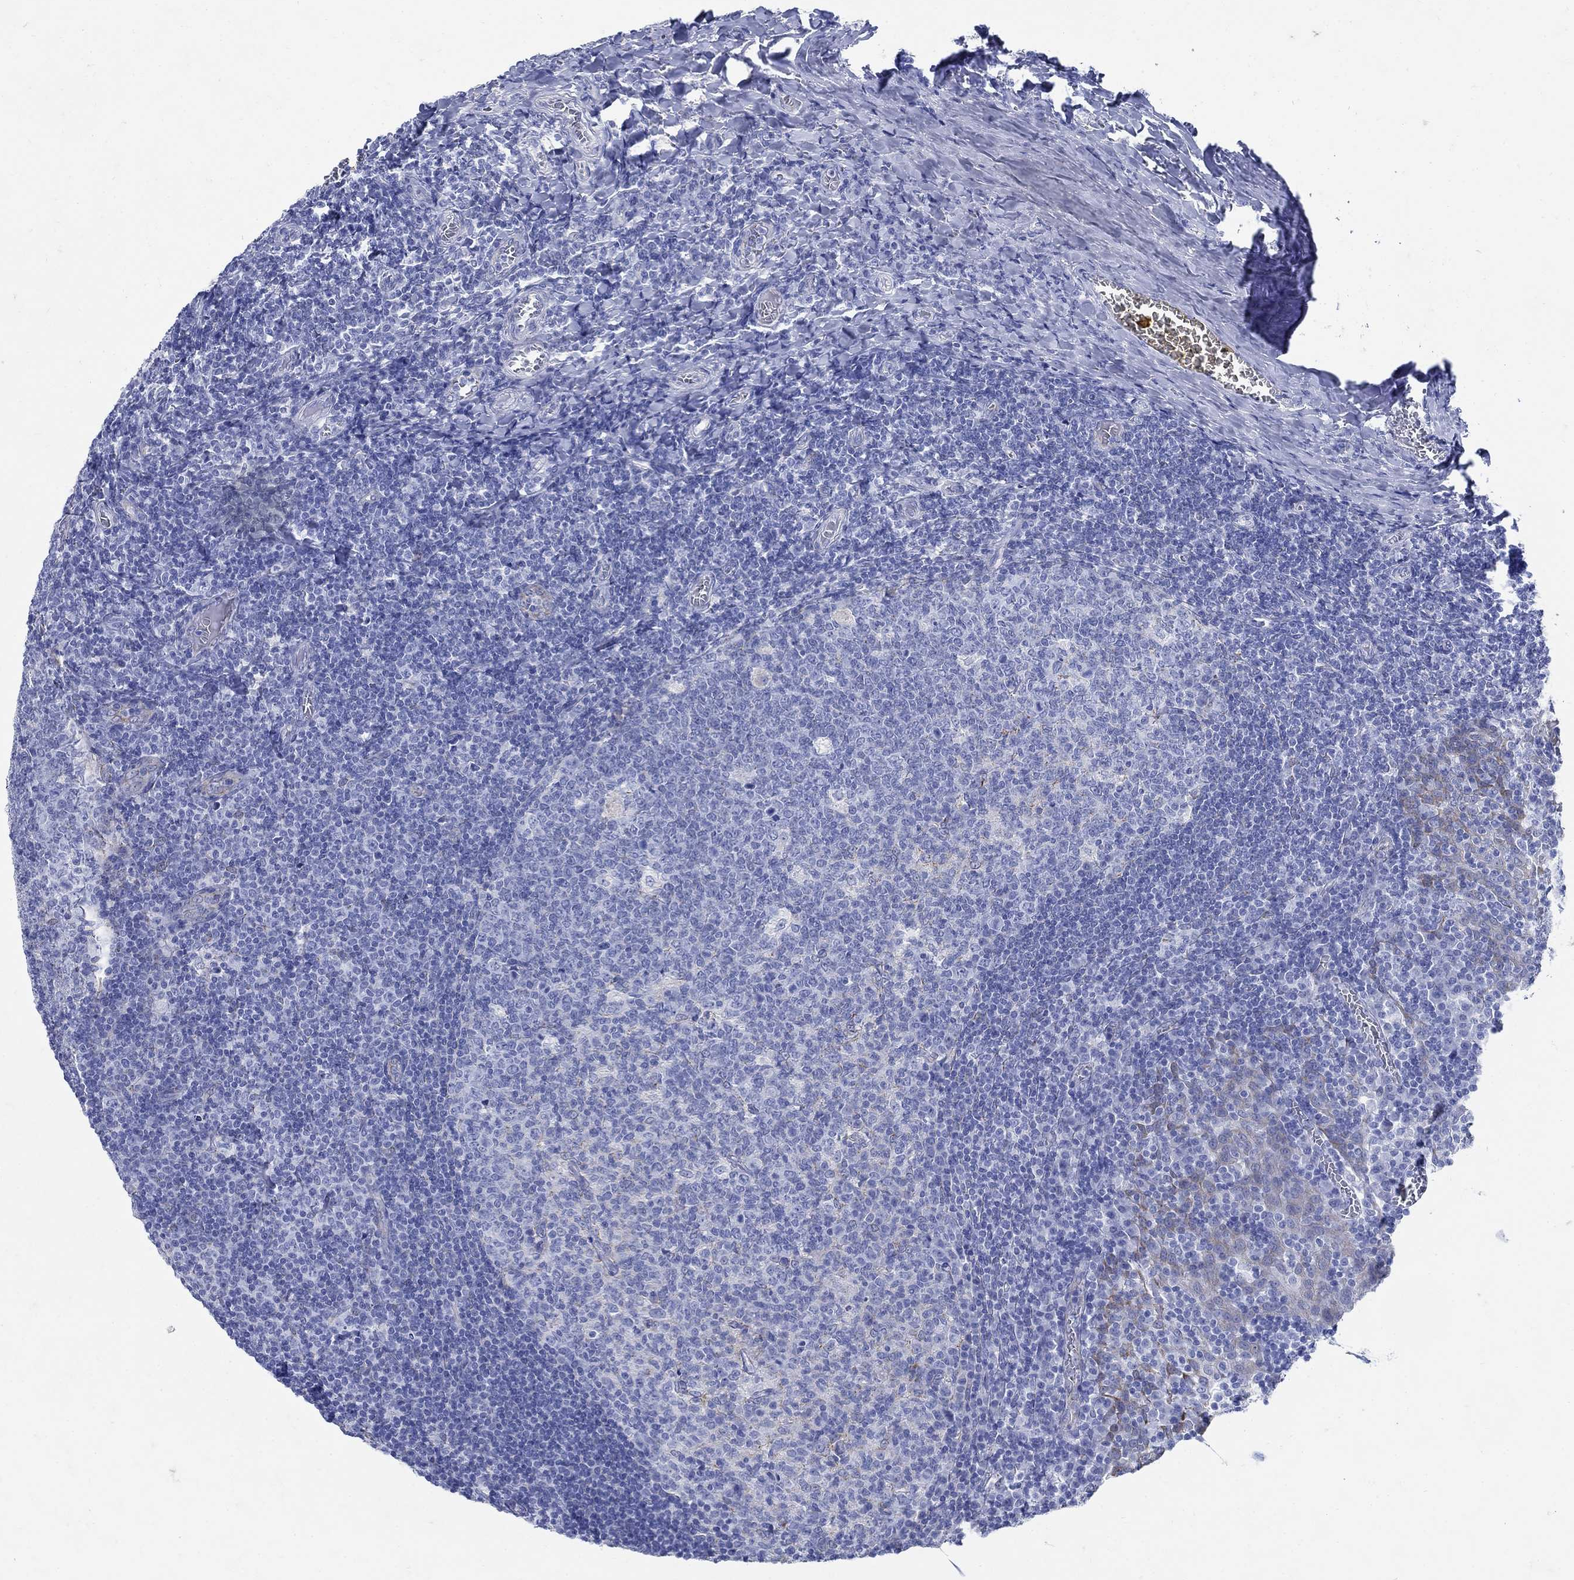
{"staining": {"intensity": "negative", "quantity": "none", "location": "none"}, "tissue": "tonsil", "cell_type": "Germinal center cells", "image_type": "normal", "snomed": [{"axis": "morphology", "description": "Normal tissue, NOS"}, {"axis": "topography", "description": "Tonsil"}], "caption": "Immunohistochemistry of benign human tonsil shows no expression in germinal center cells.", "gene": "ZDHHC14", "patient": {"sex": "female", "age": 13}}